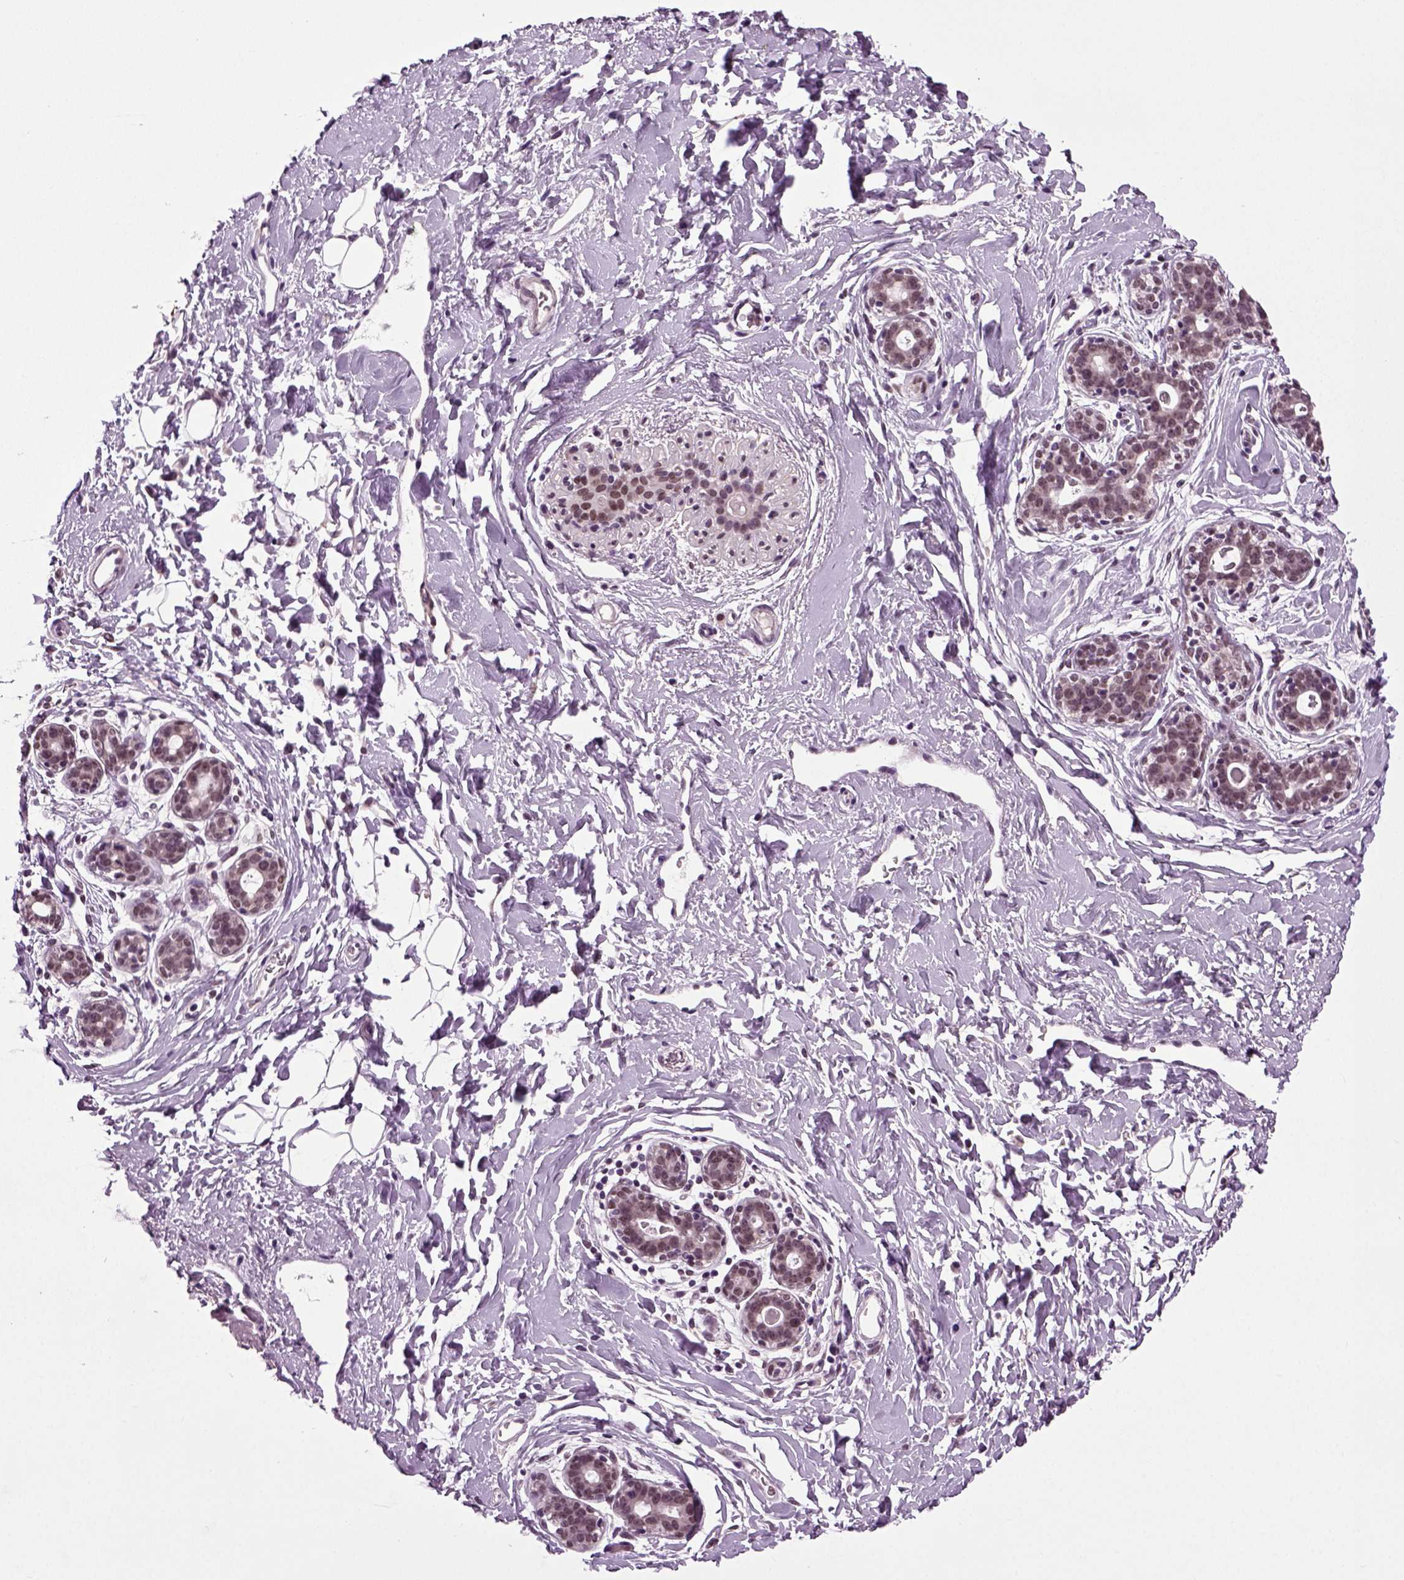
{"staining": {"intensity": "negative", "quantity": "none", "location": "none"}, "tissue": "breast", "cell_type": "Adipocytes", "image_type": "normal", "snomed": [{"axis": "morphology", "description": "Normal tissue, NOS"}, {"axis": "topography", "description": "Breast"}], "caption": "This is a micrograph of IHC staining of unremarkable breast, which shows no positivity in adipocytes.", "gene": "RCOR3", "patient": {"sex": "female", "age": 43}}